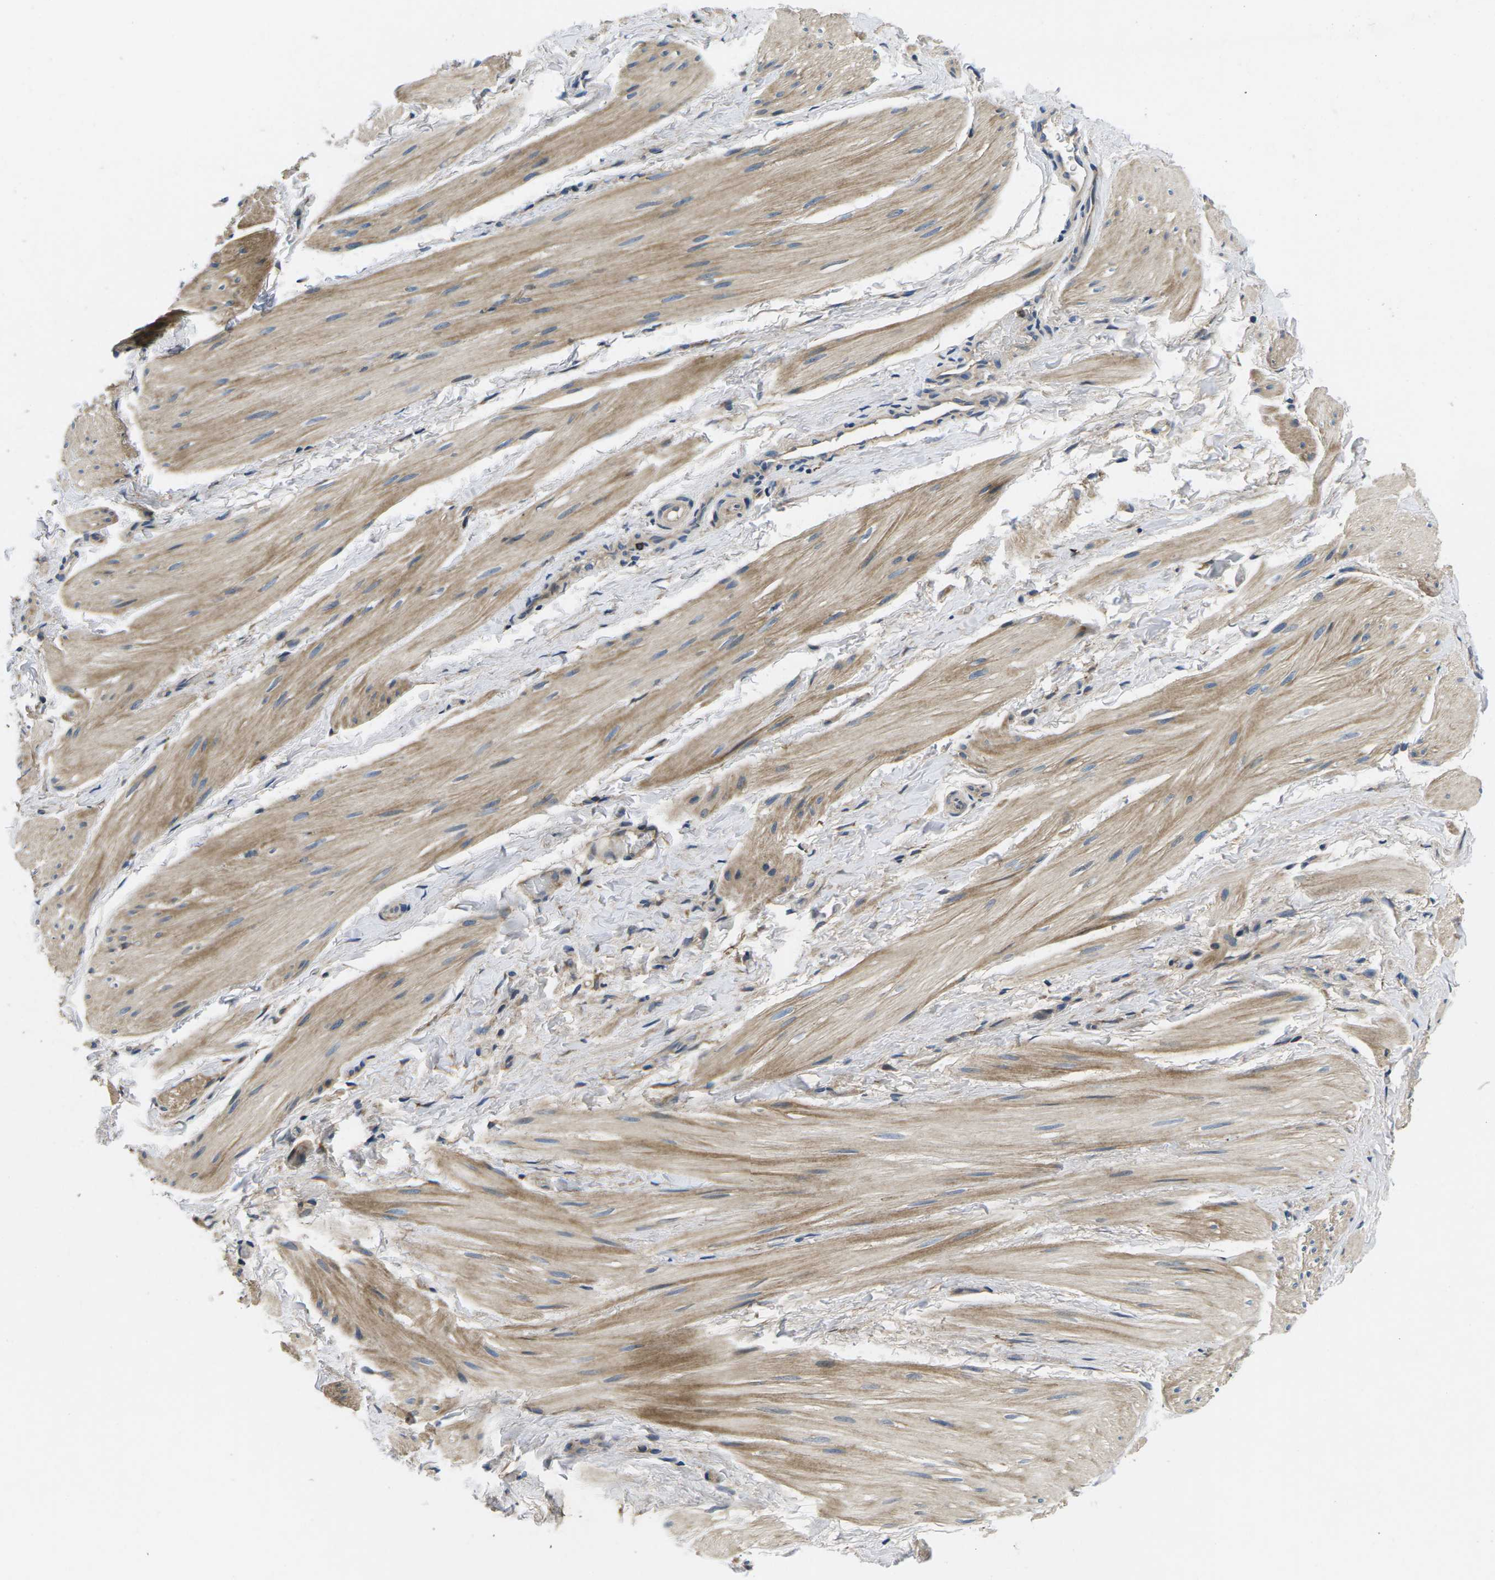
{"staining": {"intensity": "moderate", "quantity": "25%-75%", "location": "cytoplasmic/membranous"}, "tissue": "smooth muscle", "cell_type": "Smooth muscle cells", "image_type": "normal", "snomed": [{"axis": "morphology", "description": "Normal tissue, NOS"}, {"axis": "topography", "description": "Smooth muscle"}], "caption": "Immunohistochemistry (IHC) staining of unremarkable smooth muscle, which exhibits medium levels of moderate cytoplasmic/membranous staining in about 25%-75% of smooth muscle cells indicating moderate cytoplasmic/membranous protein positivity. The staining was performed using DAB (brown) for protein detection and nuclei were counterstained in hematoxylin (blue).", "gene": "PLCE1", "patient": {"sex": "male", "age": 16}}